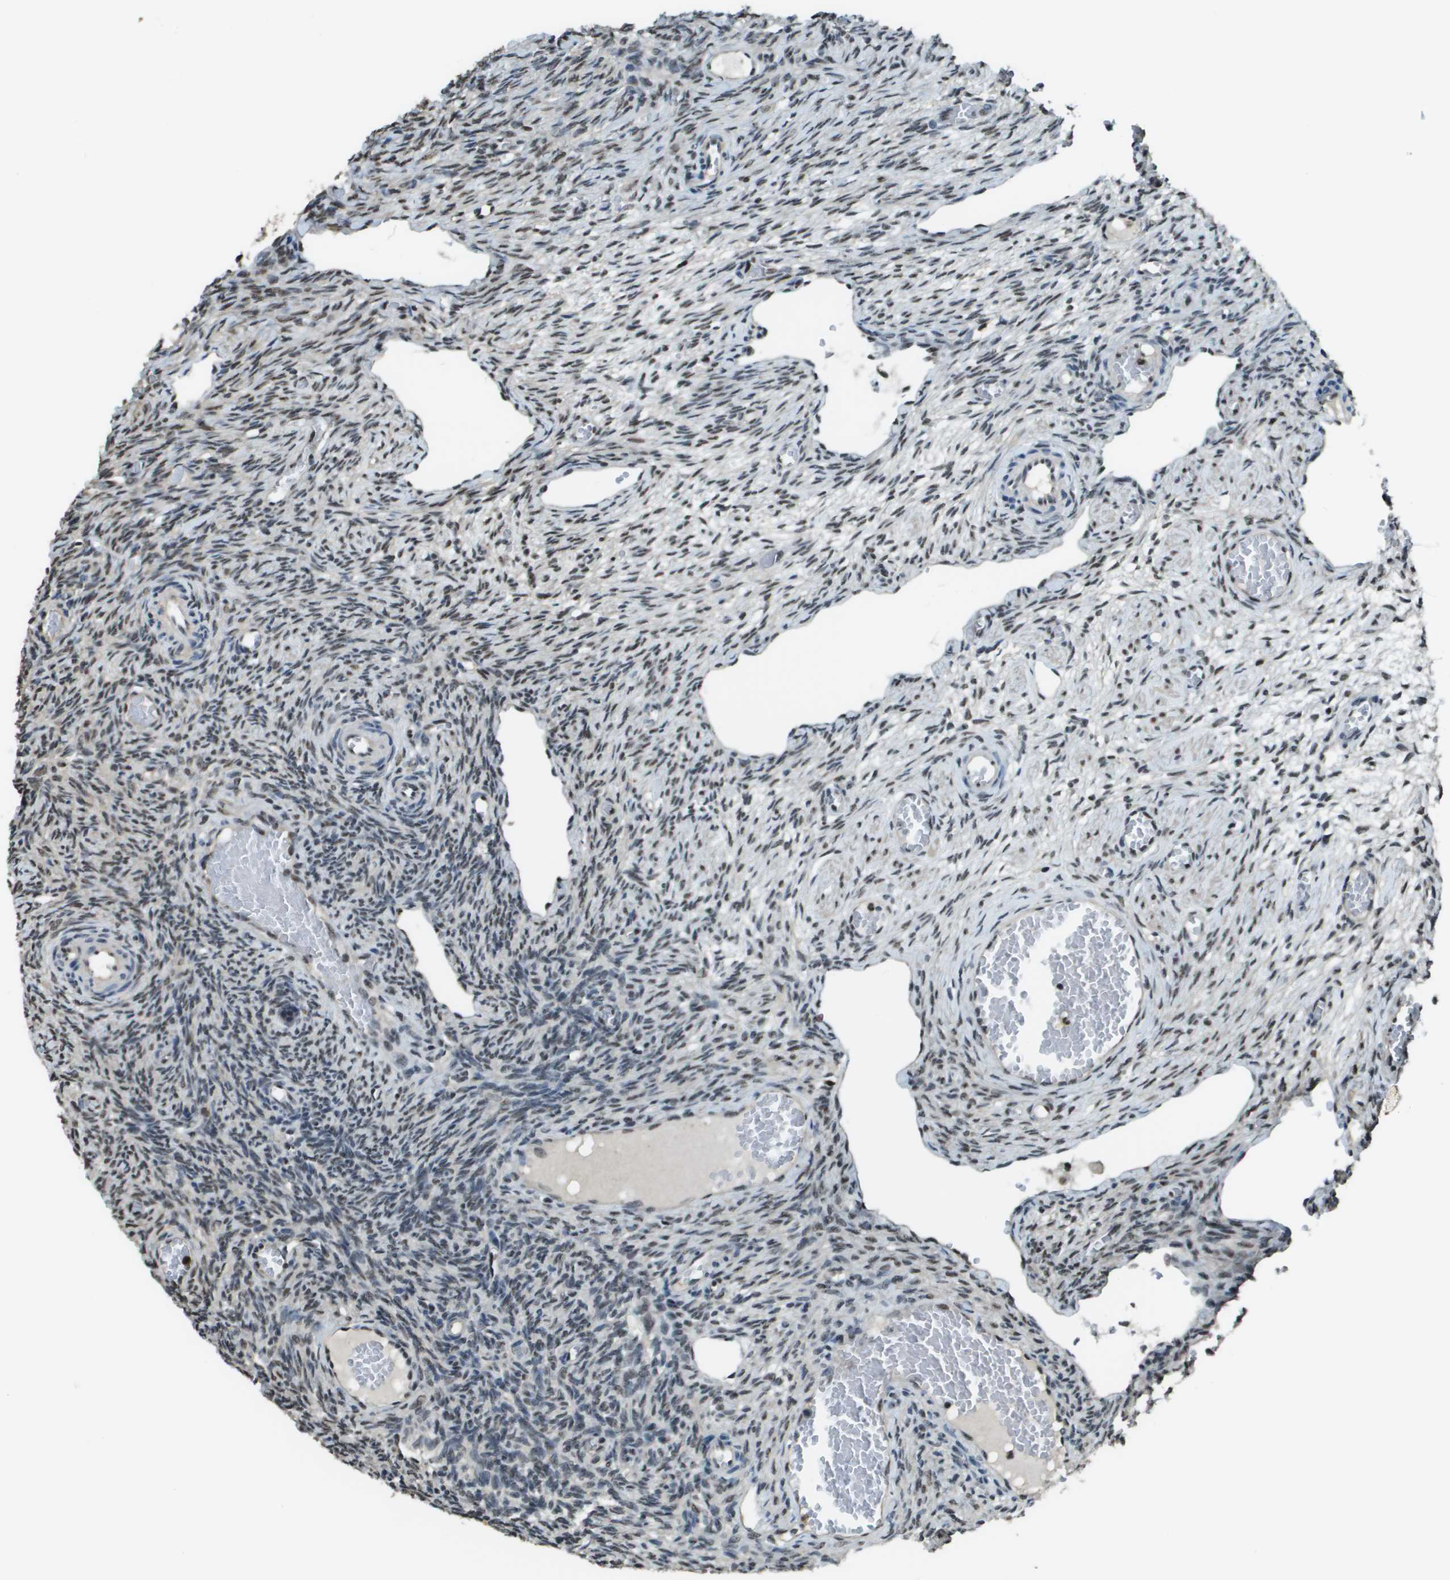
{"staining": {"intensity": "weak", "quantity": "25%-75%", "location": "nuclear"}, "tissue": "ovary", "cell_type": "Follicle cells", "image_type": "normal", "snomed": [{"axis": "morphology", "description": "Normal tissue, NOS"}, {"axis": "topography", "description": "Ovary"}], "caption": "Protein expression analysis of unremarkable human ovary reveals weak nuclear staining in about 25%-75% of follicle cells. Nuclei are stained in blue.", "gene": "SP100", "patient": {"sex": "female", "age": 27}}